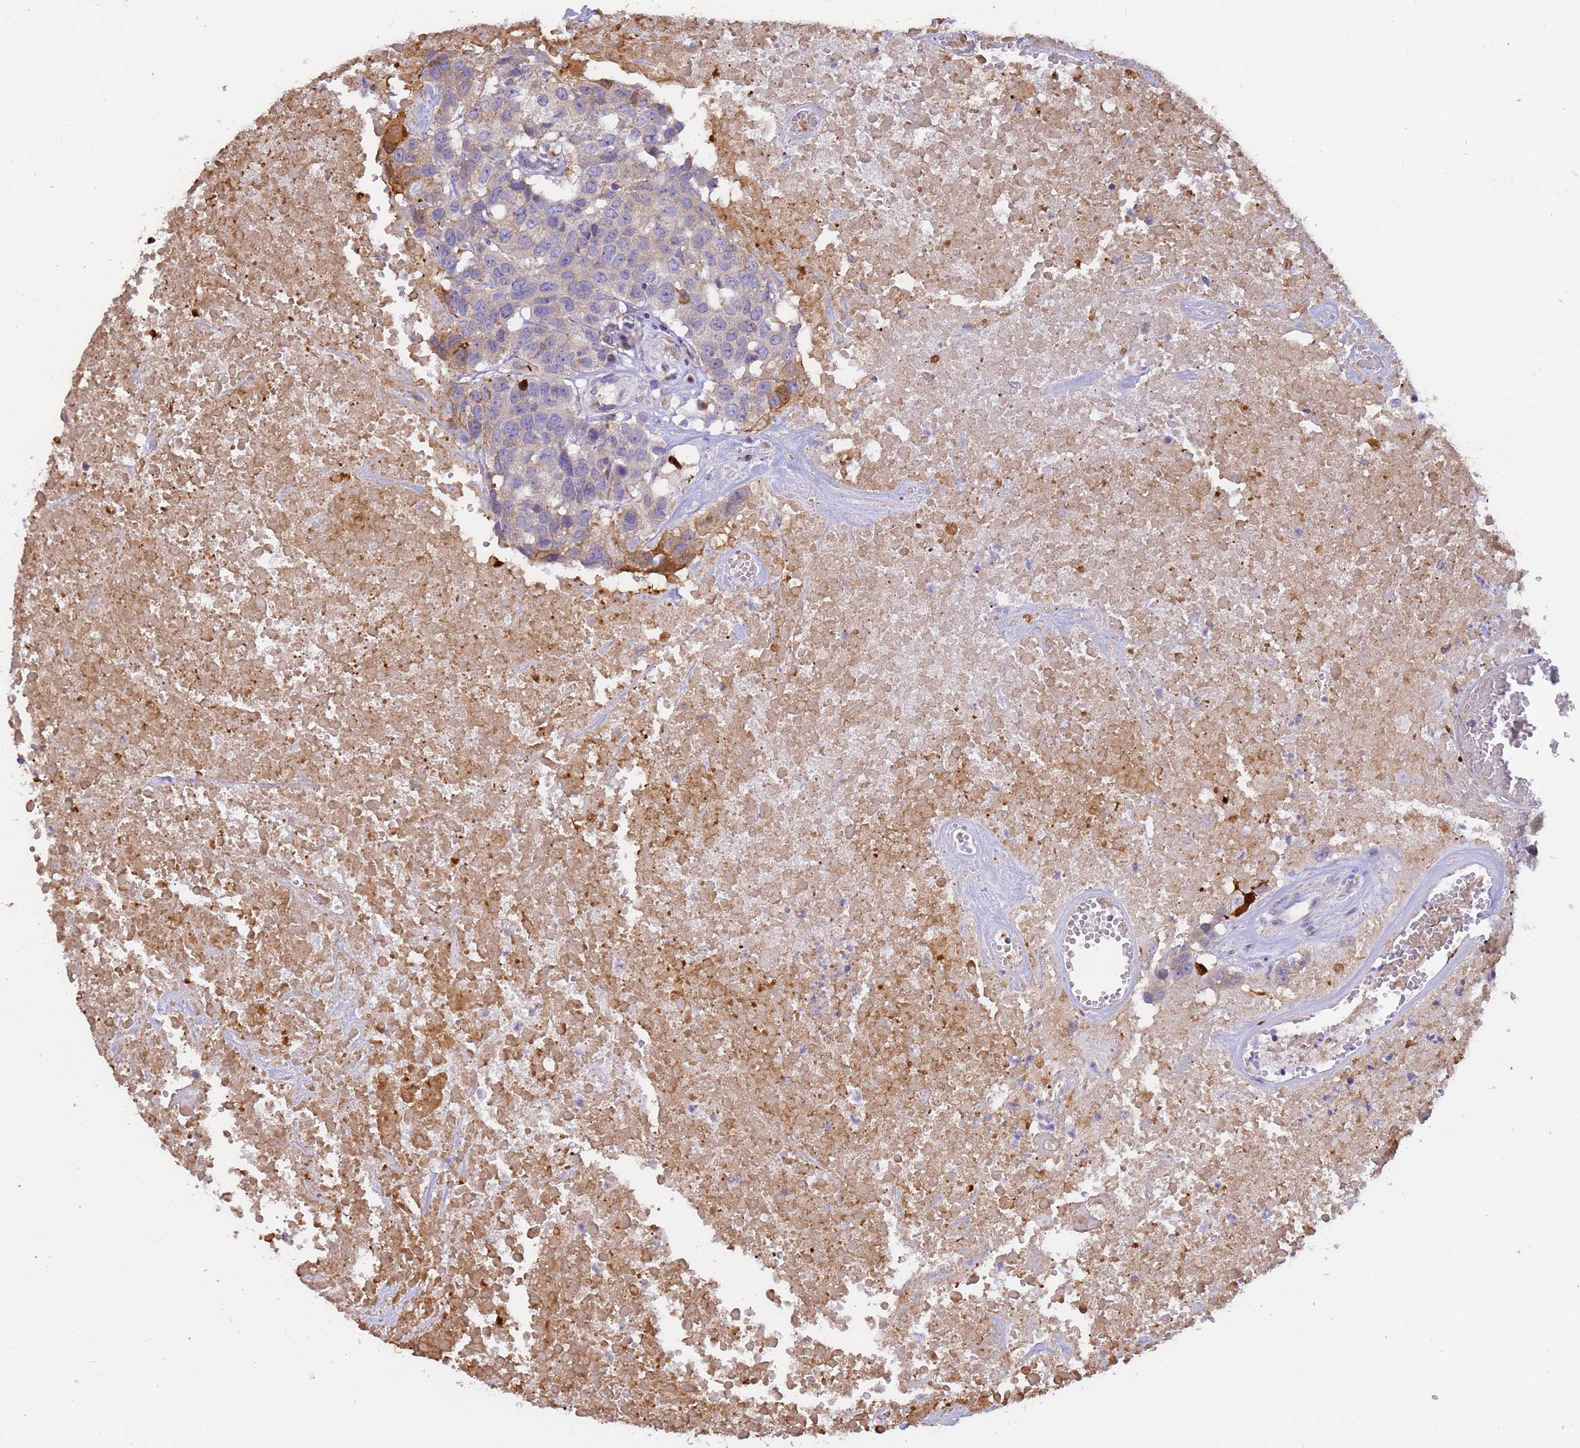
{"staining": {"intensity": "negative", "quantity": "none", "location": "none"}, "tissue": "head and neck cancer", "cell_type": "Tumor cells", "image_type": "cancer", "snomed": [{"axis": "morphology", "description": "Squamous cell carcinoma, NOS"}, {"axis": "topography", "description": "Head-Neck"}], "caption": "Photomicrograph shows no significant protein positivity in tumor cells of head and neck cancer.", "gene": "M6PR", "patient": {"sex": "male", "age": 66}}